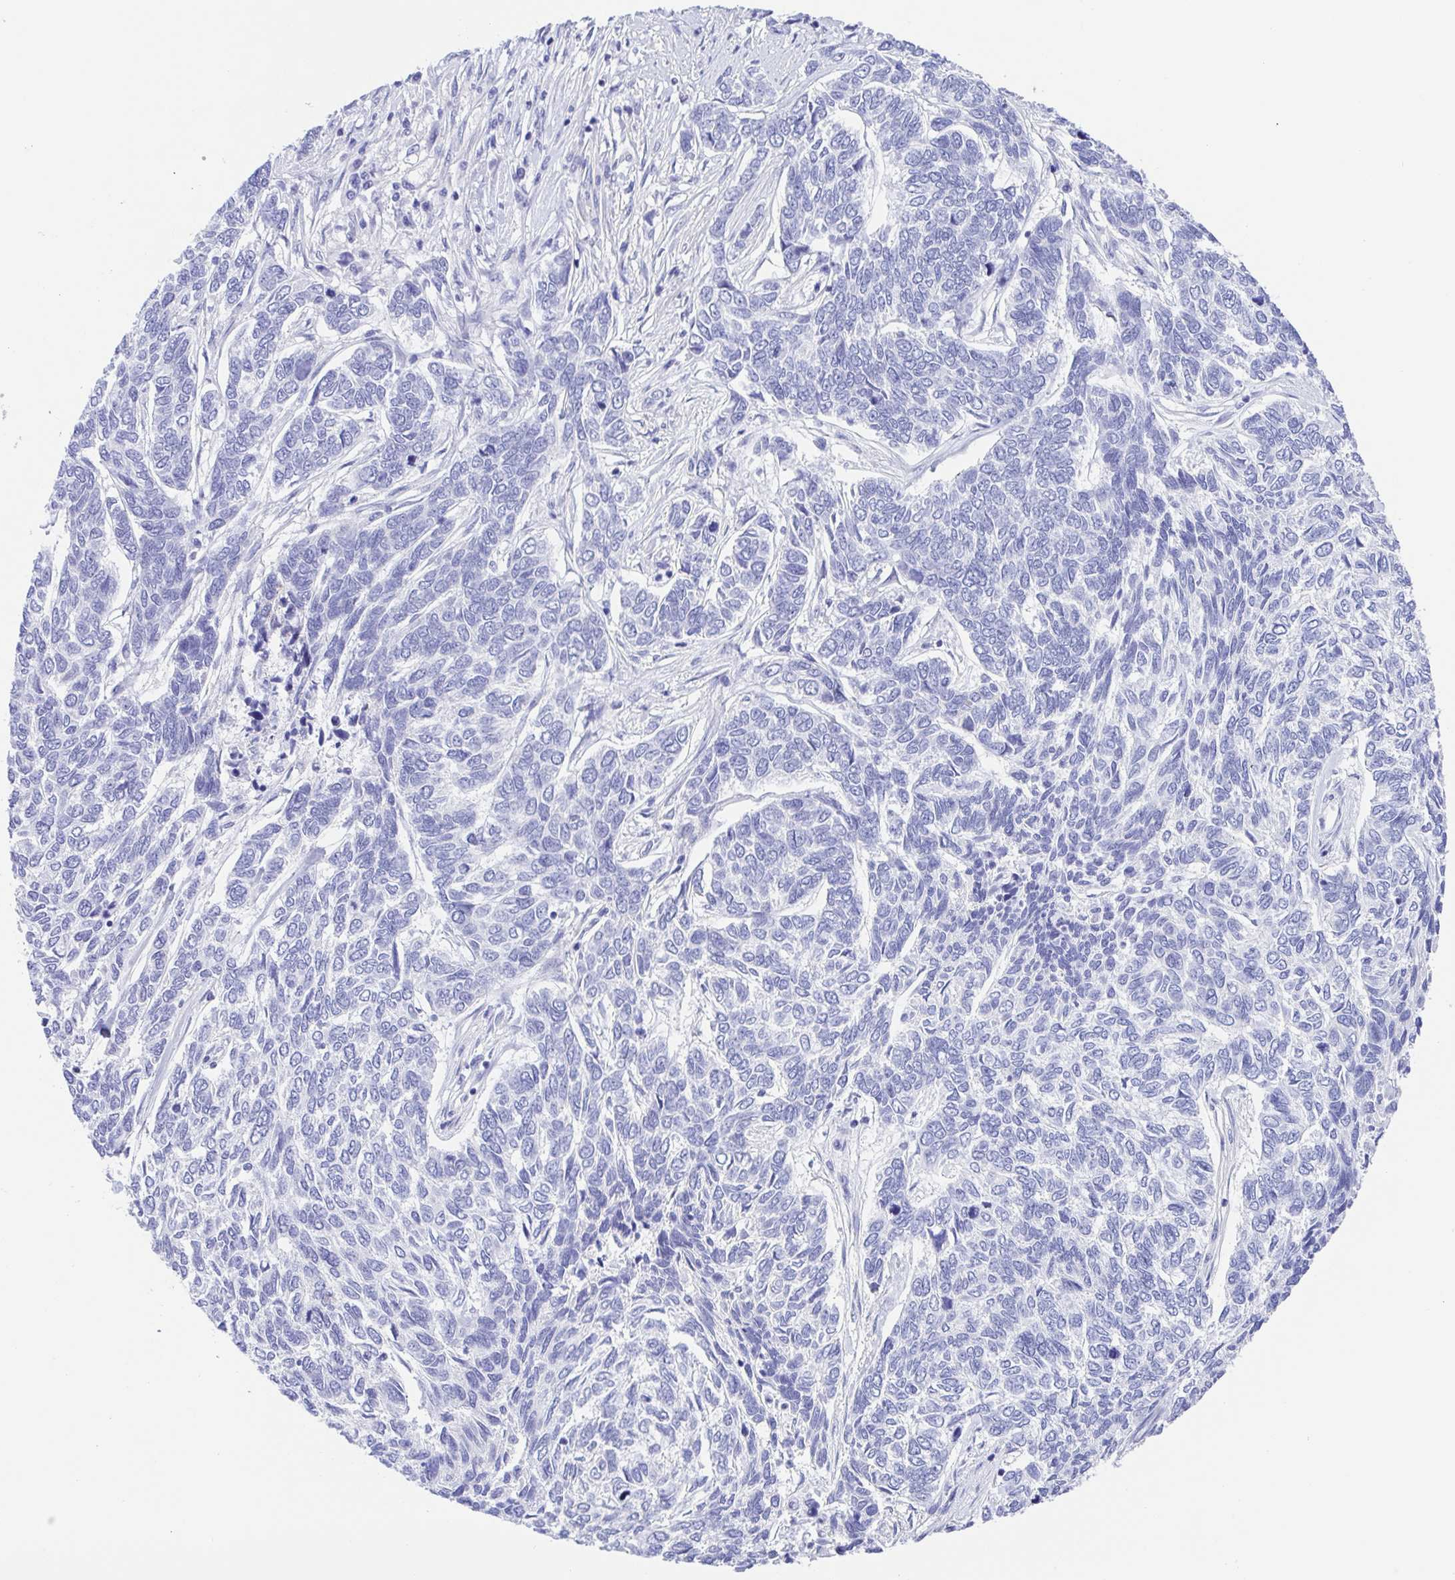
{"staining": {"intensity": "negative", "quantity": "none", "location": "none"}, "tissue": "skin cancer", "cell_type": "Tumor cells", "image_type": "cancer", "snomed": [{"axis": "morphology", "description": "Basal cell carcinoma"}, {"axis": "topography", "description": "Skin"}], "caption": "Basal cell carcinoma (skin) was stained to show a protein in brown. There is no significant positivity in tumor cells.", "gene": "MUCL3", "patient": {"sex": "female", "age": 65}}